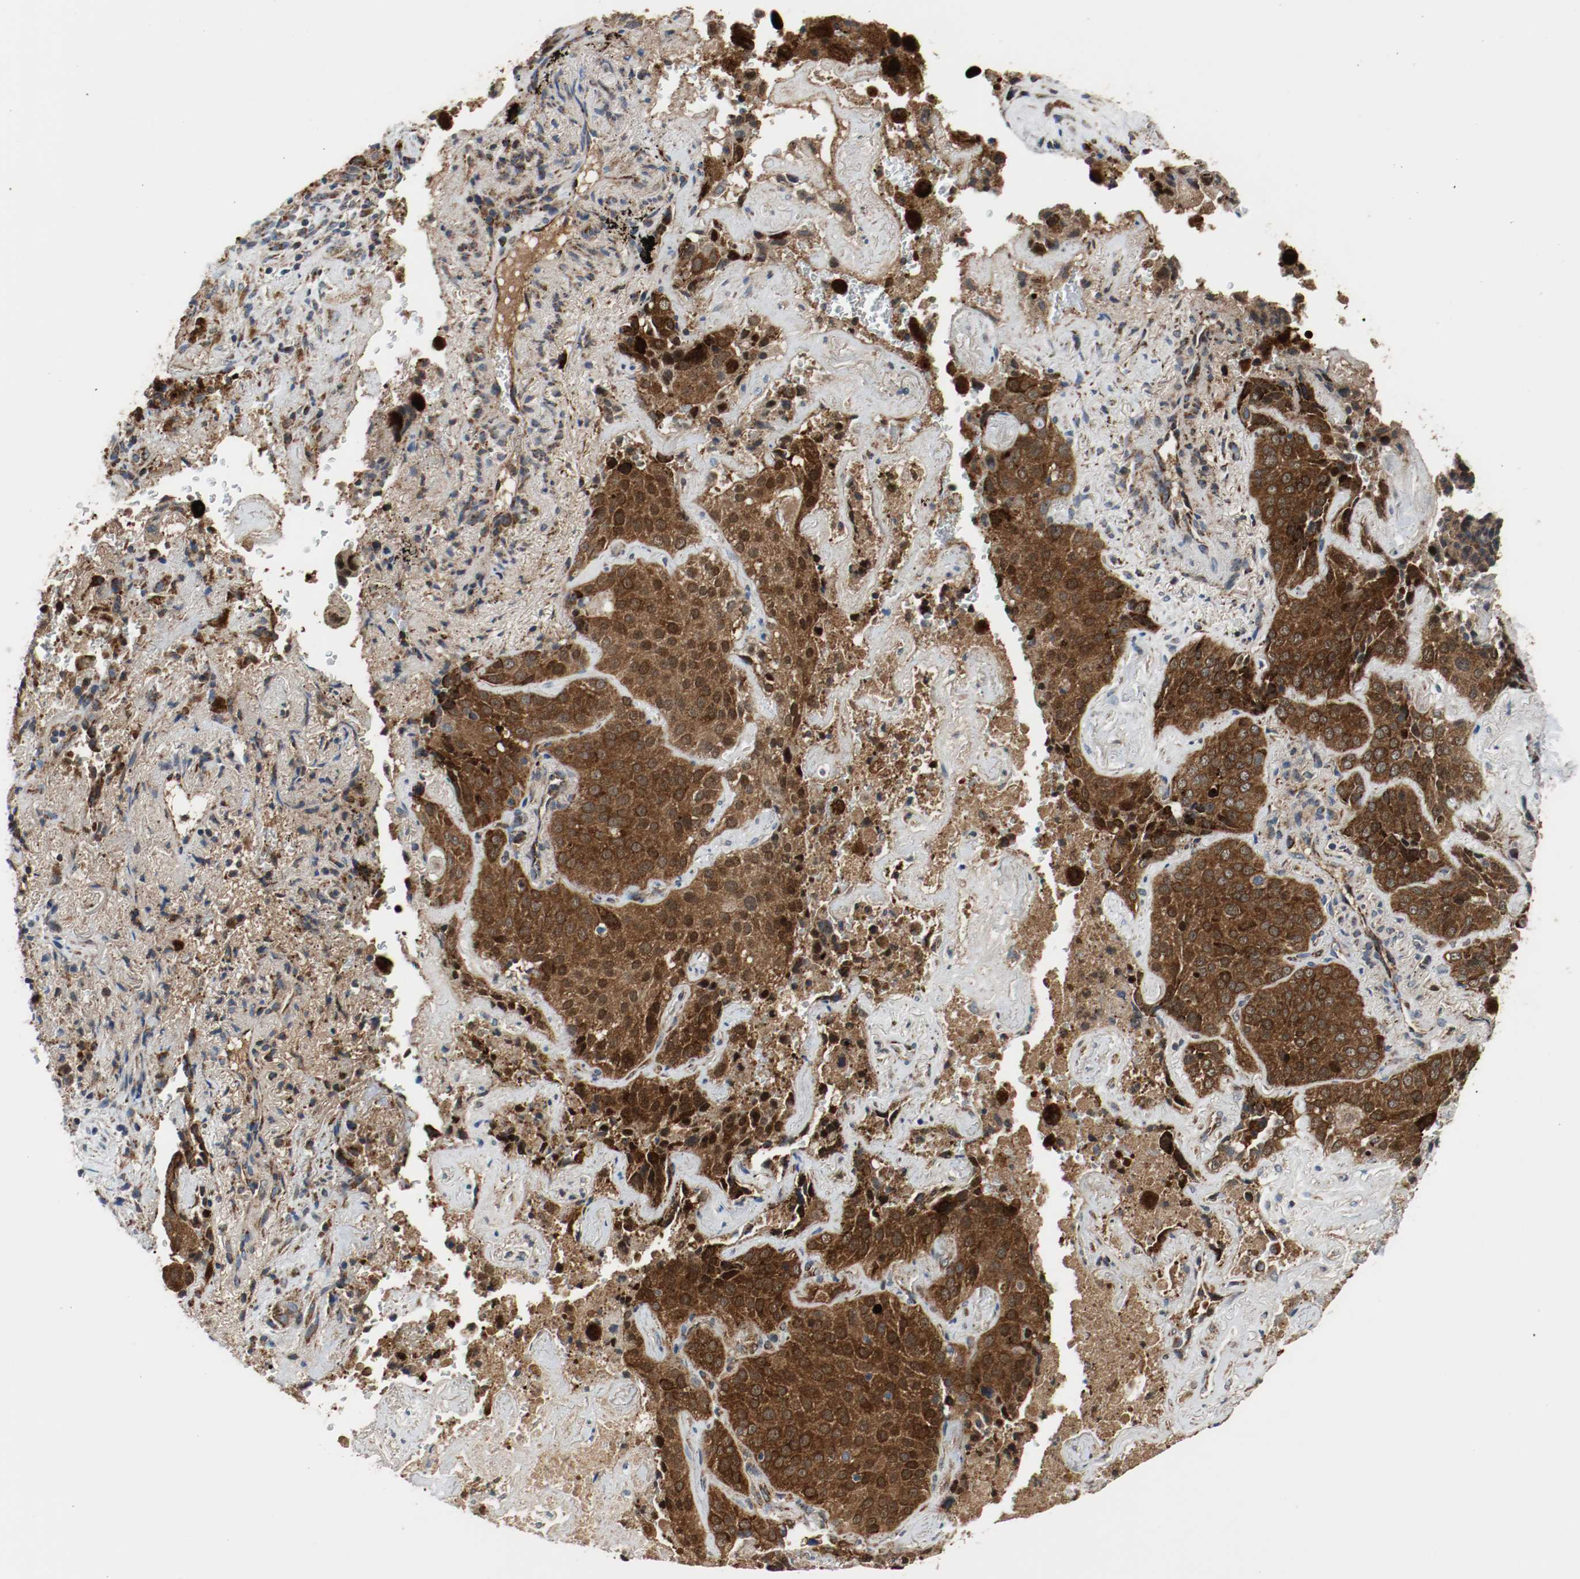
{"staining": {"intensity": "strong", "quantity": ">75%", "location": "cytoplasmic/membranous,nuclear"}, "tissue": "lung cancer", "cell_type": "Tumor cells", "image_type": "cancer", "snomed": [{"axis": "morphology", "description": "Squamous cell carcinoma, NOS"}, {"axis": "topography", "description": "Lung"}], "caption": "Tumor cells demonstrate high levels of strong cytoplasmic/membranous and nuclear staining in approximately >75% of cells in squamous cell carcinoma (lung).", "gene": "TXNRD1", "patient": {"sex": "male", "age": 54}}